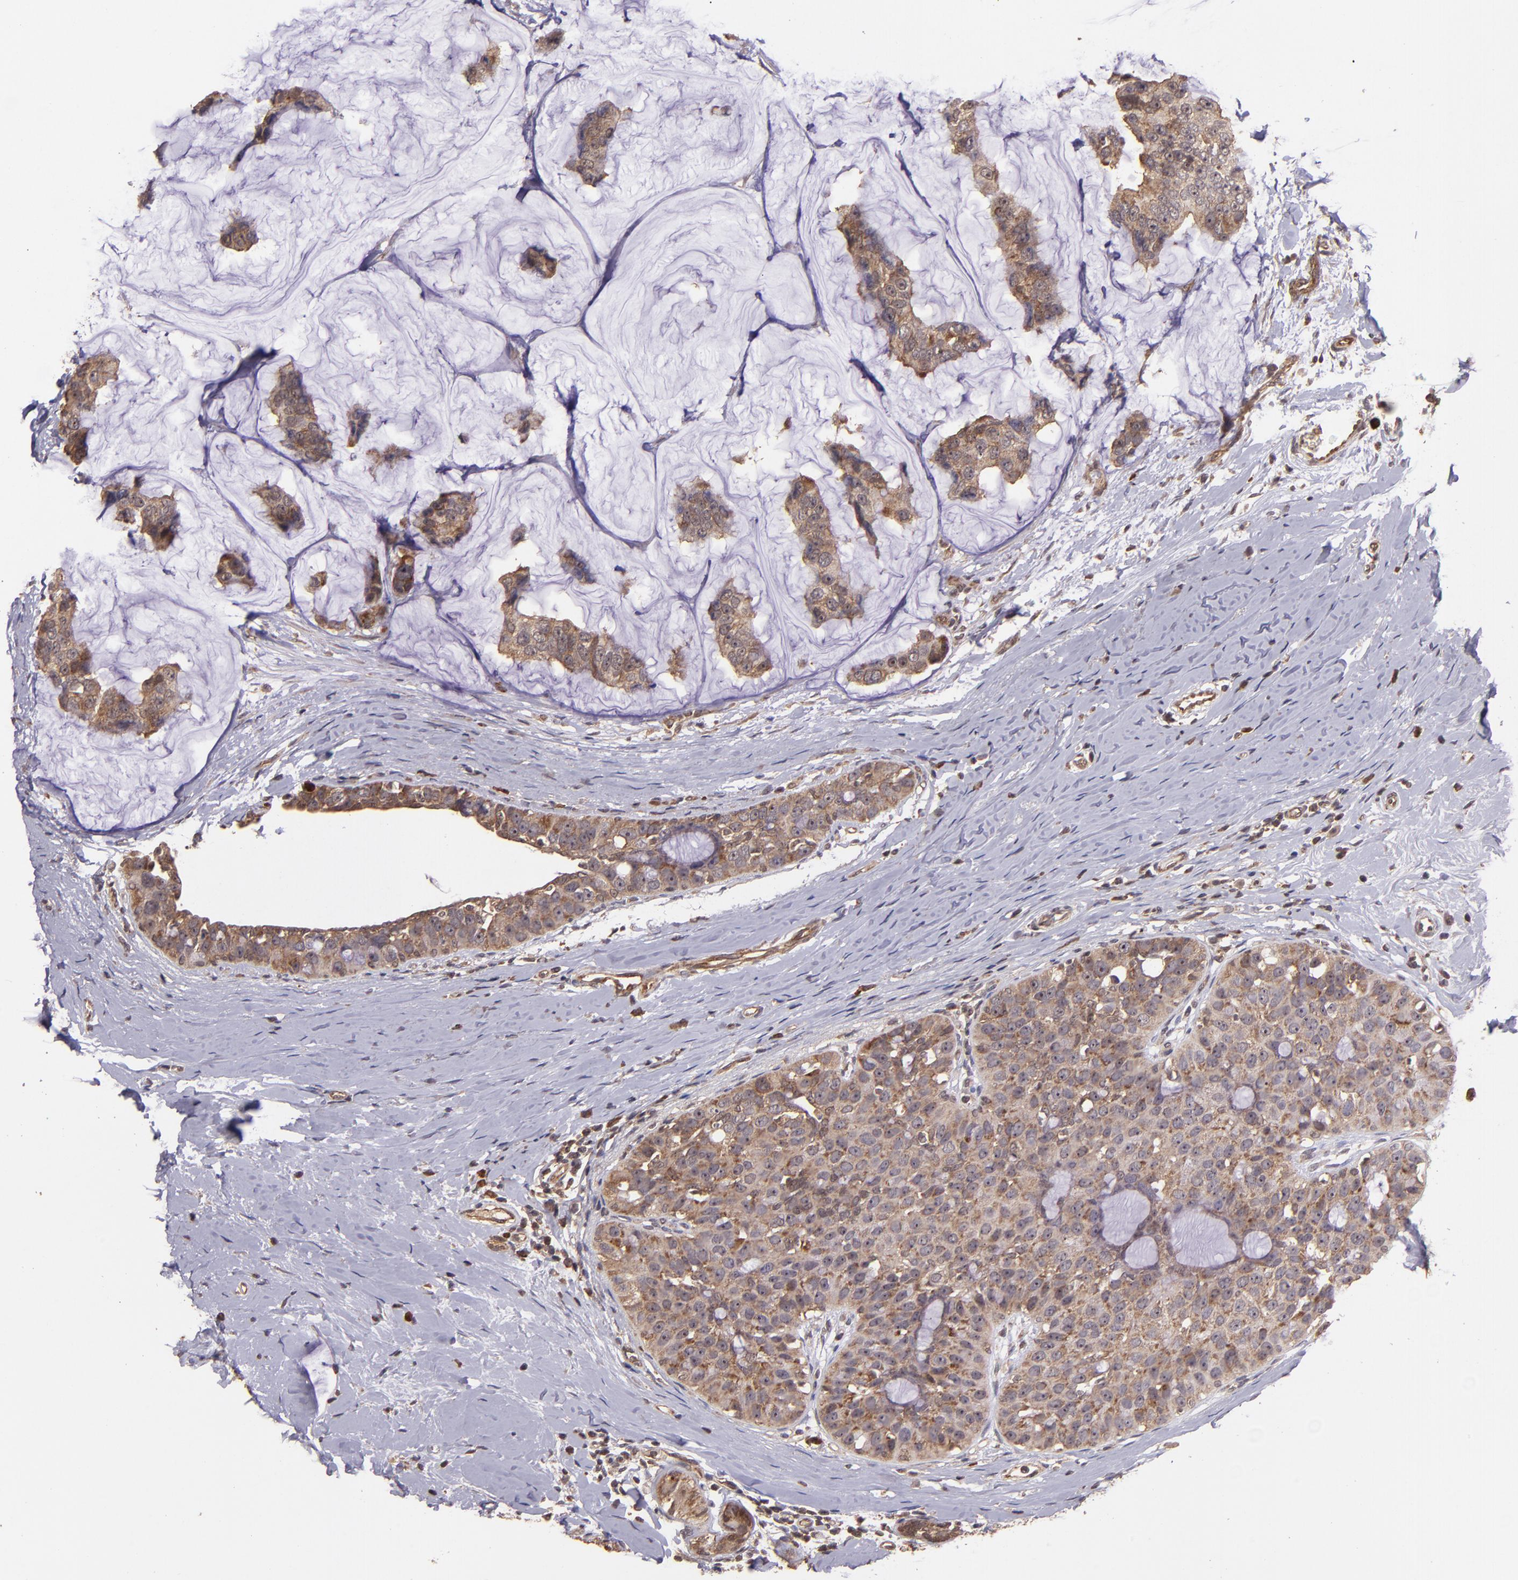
{"staining": {"intensity": "strong", "quantity": ">75%", "location": "cytoplasmic/membranous"}, "tissue": "breast cancer", "cell_type": "Tumor cells", "image_type": "cancer", "snomed": [{"axis": "morphology", "description": "Normal tissue, NOS"}, {"axis": "morphology", "description": "Duct carcinoma"}, {"axis": "topography", "description": "Breast"}], "caption": "A brown stain labels strong cytoplasmic/membranous positivity of a protein in human breast infiltrating ductal carcinoma tumor cells.", "gene": "USP51", "patient": {"sex": "female", "age": 50}}